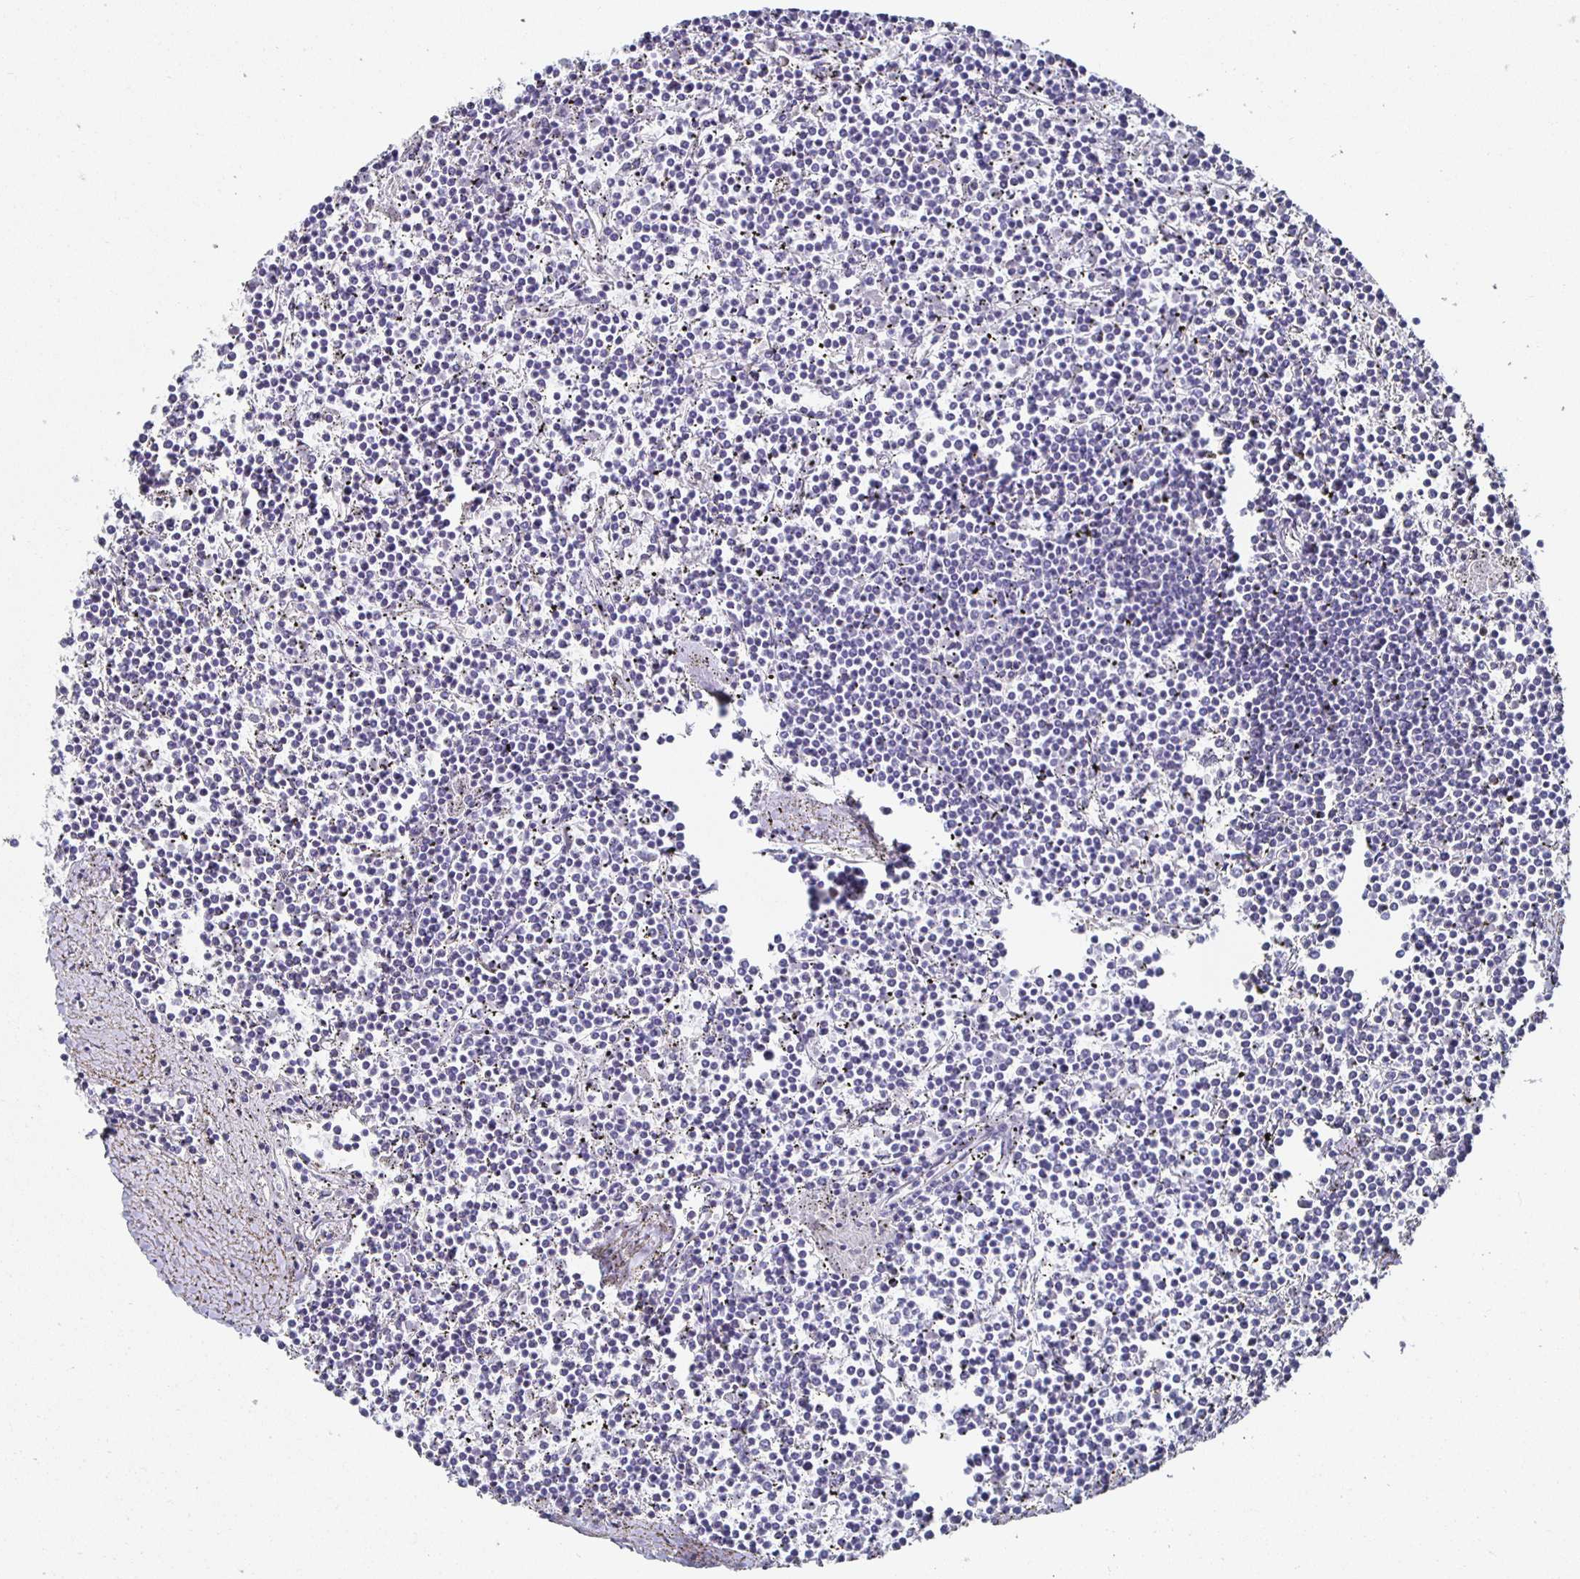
{"staining": {"intensity": "negative", "quantity": "none", "location": "none"}, "tissue": "lymphoma", "cell_type": "Tumor cells", "image_type": "cancer", "snomed": [{"axis": "morphology", "description": "Malignant lymphoma, non-Hodgkin's type, Low grade"}, {"axis": "topography", "description": "Spleen"}], "caption": "High magnification brightfield microscopy of malignant lymphoma, non-Hodgkin's type (low-grade) stained with DAB (3,3'-diaminobenzidine) (brown) and counterstained with hematoxylin (blue): tumor cells show no significant staining.", "gene": "RUNX2", "patient": {"sex": "female", "age": 19}}